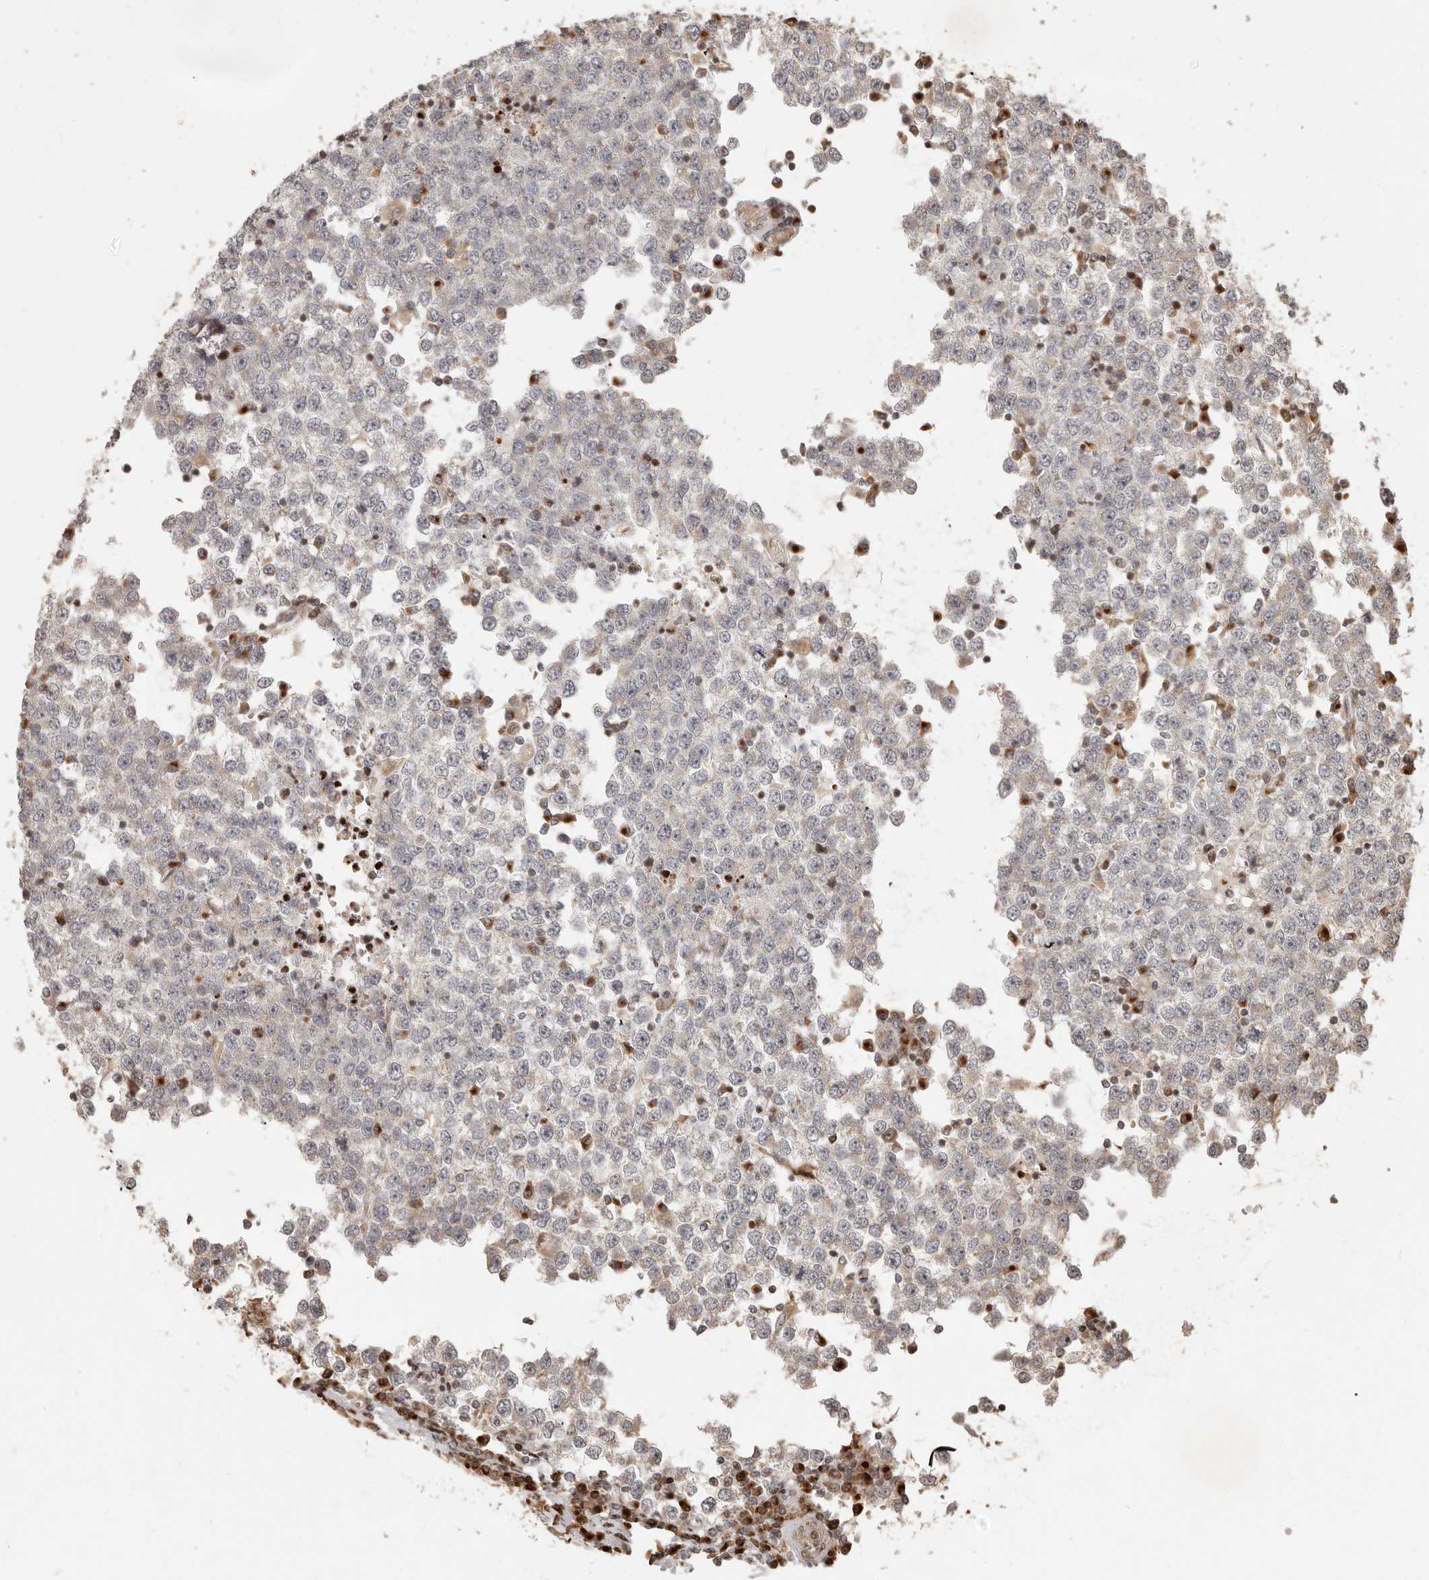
{"staining": {"intensity": "negative", "quantity": "none", "location": "none"}, "tissue": "testis cancer", "cell_type": "Tumor cells", "image_type": "cancer", "snomed": [{"axis": "morphology", "description": "Seminoma, NOS"}, {"axis": "topography", "description": "Testis"}], "caption": "Testis cancer was stained to show a protein in brown. There is no significant expression in tumor cells. (DAB (3,3'-diaminobenzidine) IHC visualized using brightfield microscopy, high magnification).", "gene": "TRIM4", "patient": {"sex": "male", "age": 65}}